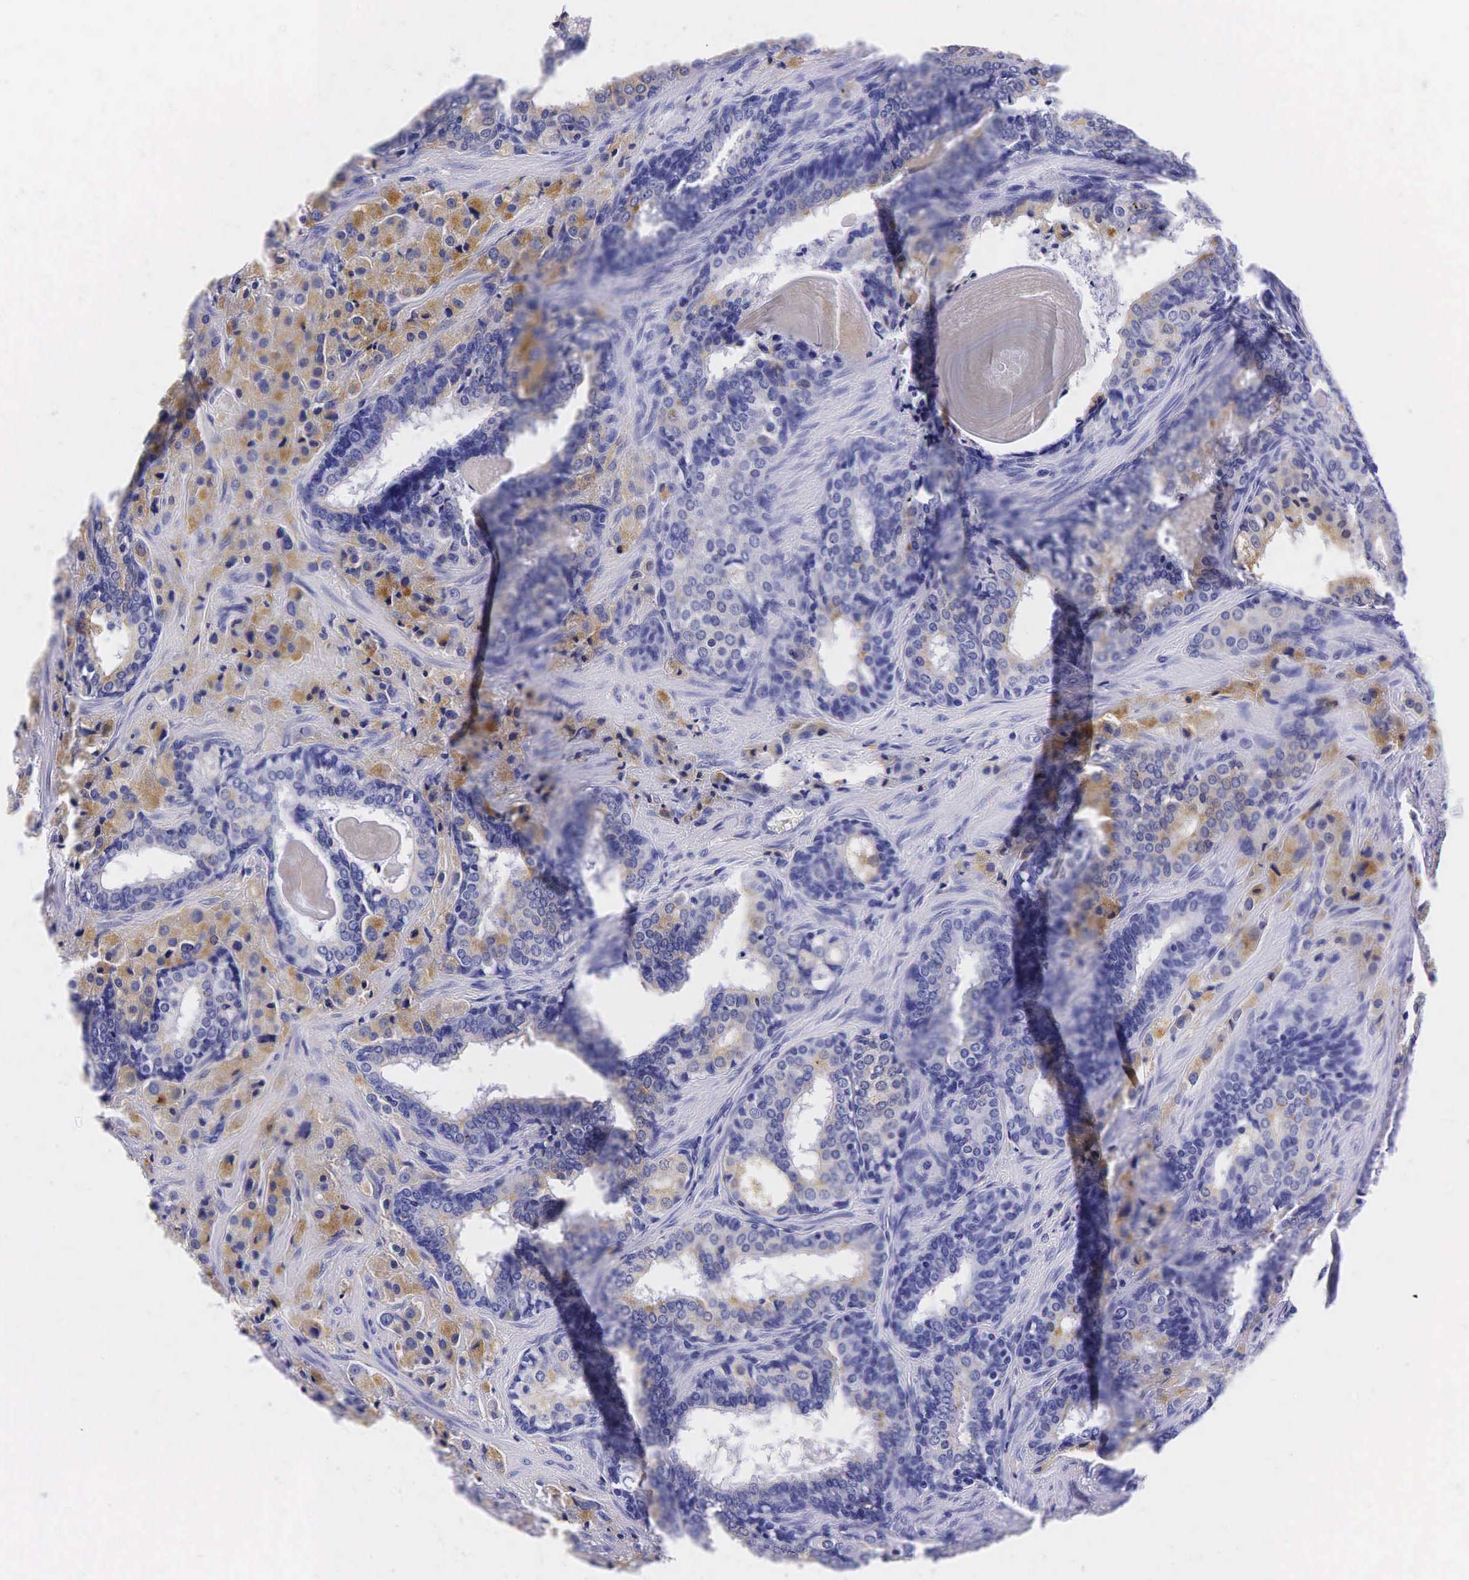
{"staining": {"intensity": "moderate", "quantity": "25%-75%", "location": "cytoplasmic/membranous"}, "tissue": "prostate cancer", "cell_type": "Tumor cells", "image_type": "cancer", "snomed": [{"axis": "morphology", "description": "Adenocarcinoma, Medium grade"}, {"axis": "topography", "description": "Prostate"}], "caption": "This is an image of immunohistochemistry (IHC) staining of prostate cancer, which shows moderate staining in the cytoplasmic/membranous of tumor cells.", "gene": "KLK3", "patient": {"sex": "male", "age": 70}}